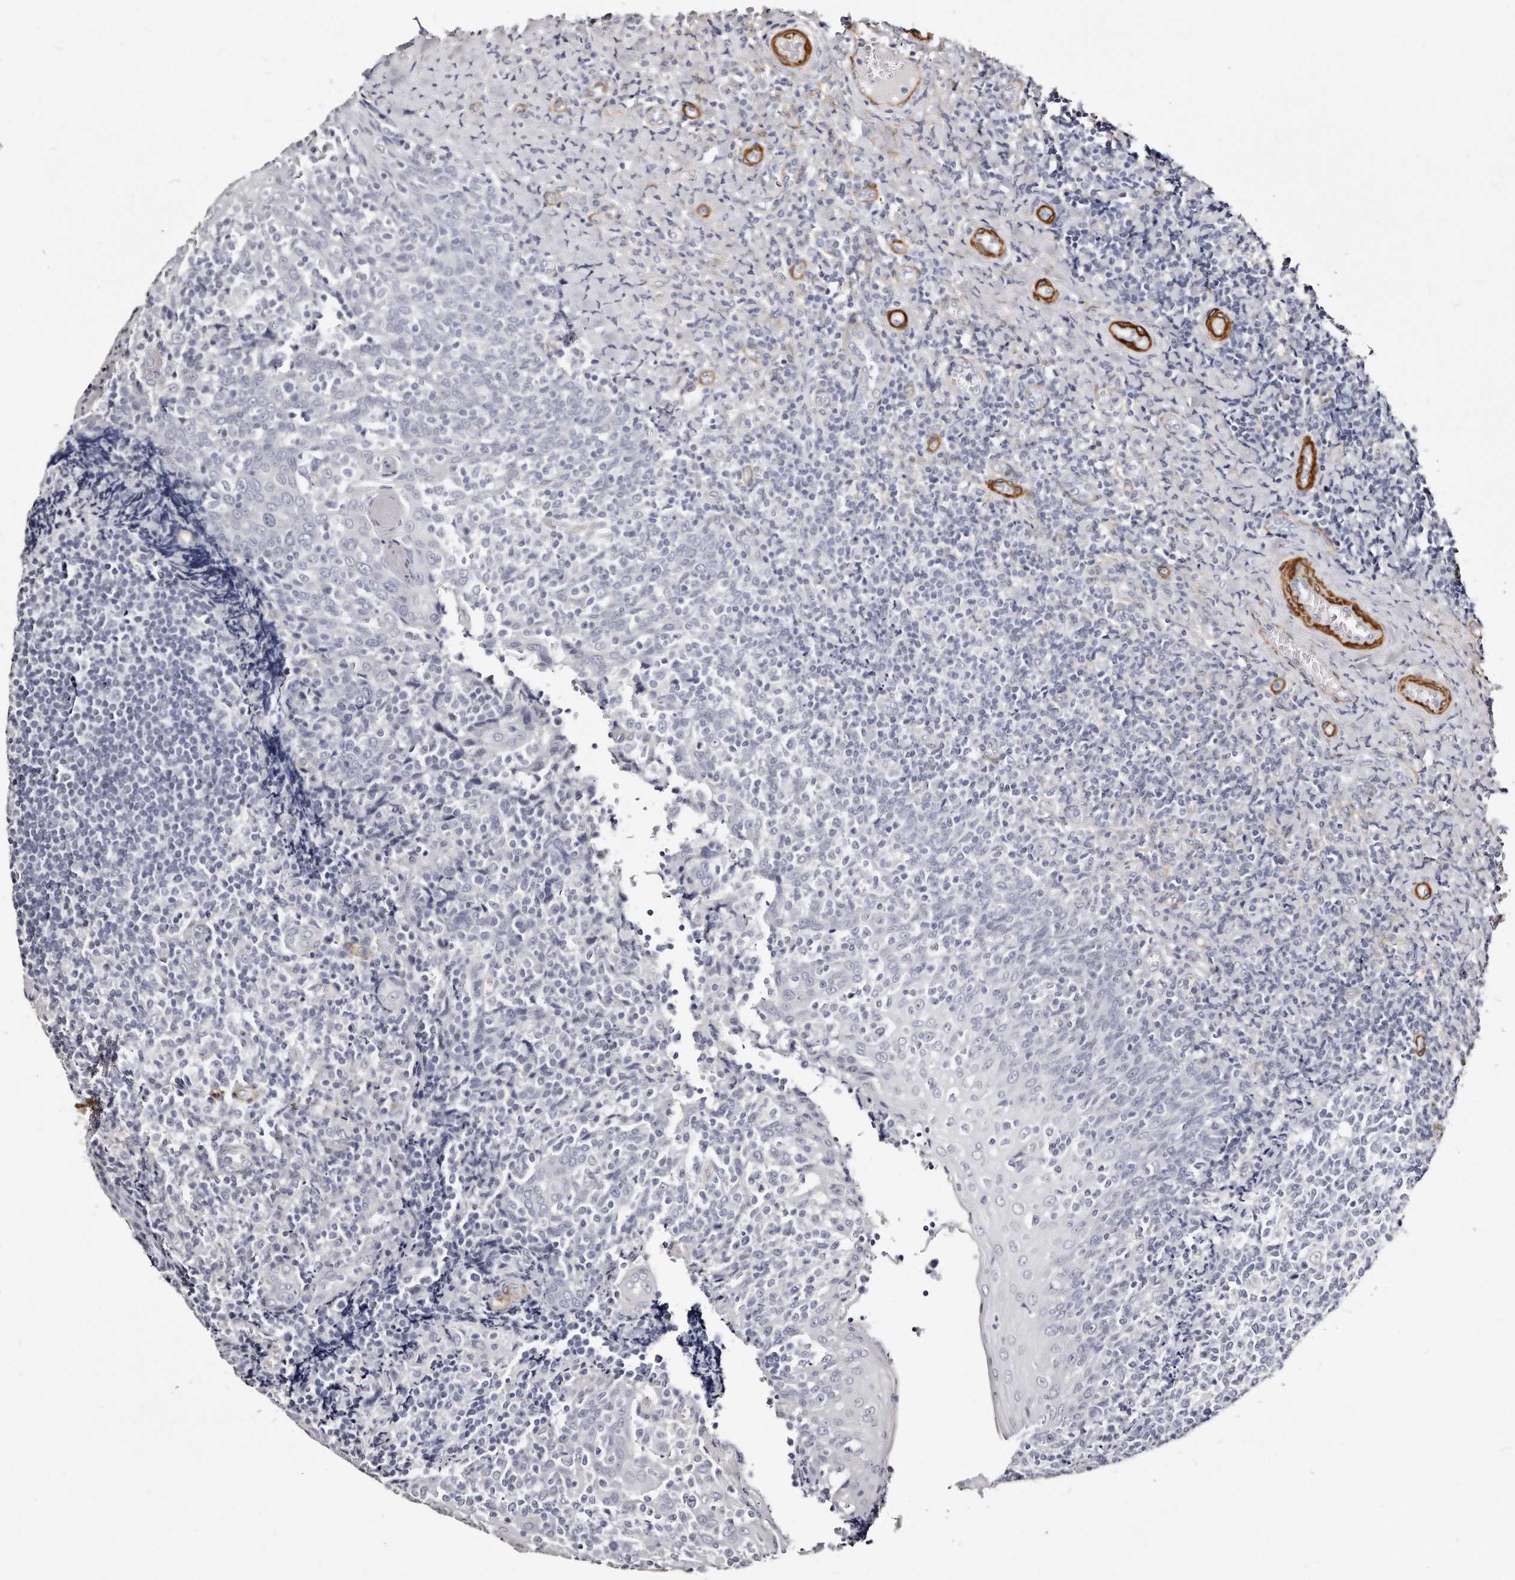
{"staining": {"intensity": "negative", "quantity": "none", "location": "none"}, "tissue": "tonsil", "cell_type": "Germinal center cells", "image_type": "normal", "snomed": [{"axis": "morphology", "description": "Normal tissue, NOS"}, {"axis": "topography", "description": "Tonsil"}], "caption": "This is a photomicrograph of immunohistochemistry staining of benign tonsil, which shows no staining in germinal center cells. Nuclei are stained in blue.", "gene": "LMOD1", "patient": {"sex": "female", "age": 19}}